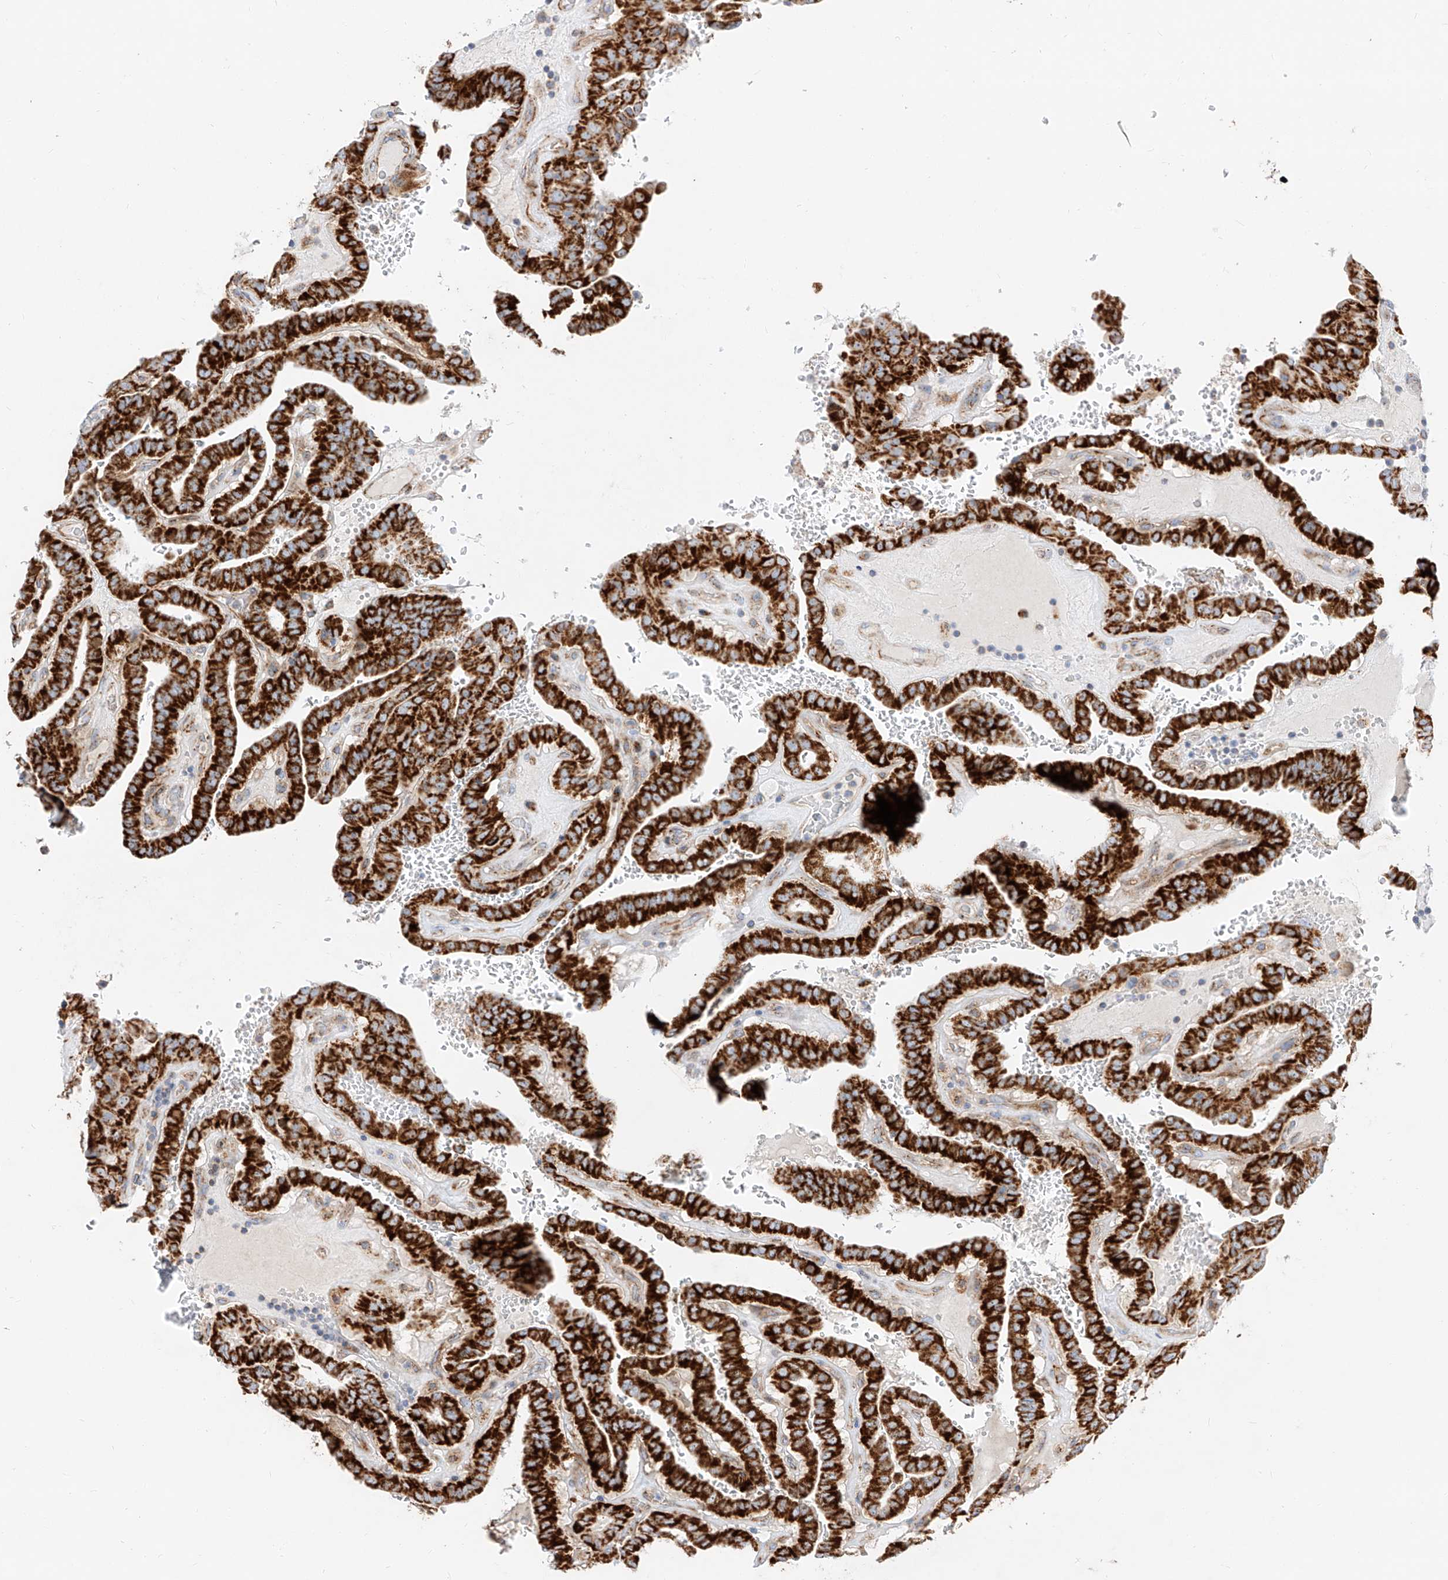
{"staining": {"intensity": "strong", "quantity": ">75%", "location": "cytoplasmic/membranous"}, "tissue": "thyroid cancer", "cell_type": "Tumor cells", "image_type": "cancer", "snomed": [{"axis": "morphology", "description": "Papillary adenocarcinoma, NOS"}, {"axis": "topography", "description": "Thyroid gland"}], "caption": "A brown stain shows strong cytoplasmic/membranous positivity of a protein in human thyroid papillary adenocarcinoma tumor cells. (Stains: DAB in brown, nuclei in blue, Microscopy: brightfield microscopy at high magnification).", "gene": "CST9", "patient": {"sex": "male", "age": 77}}